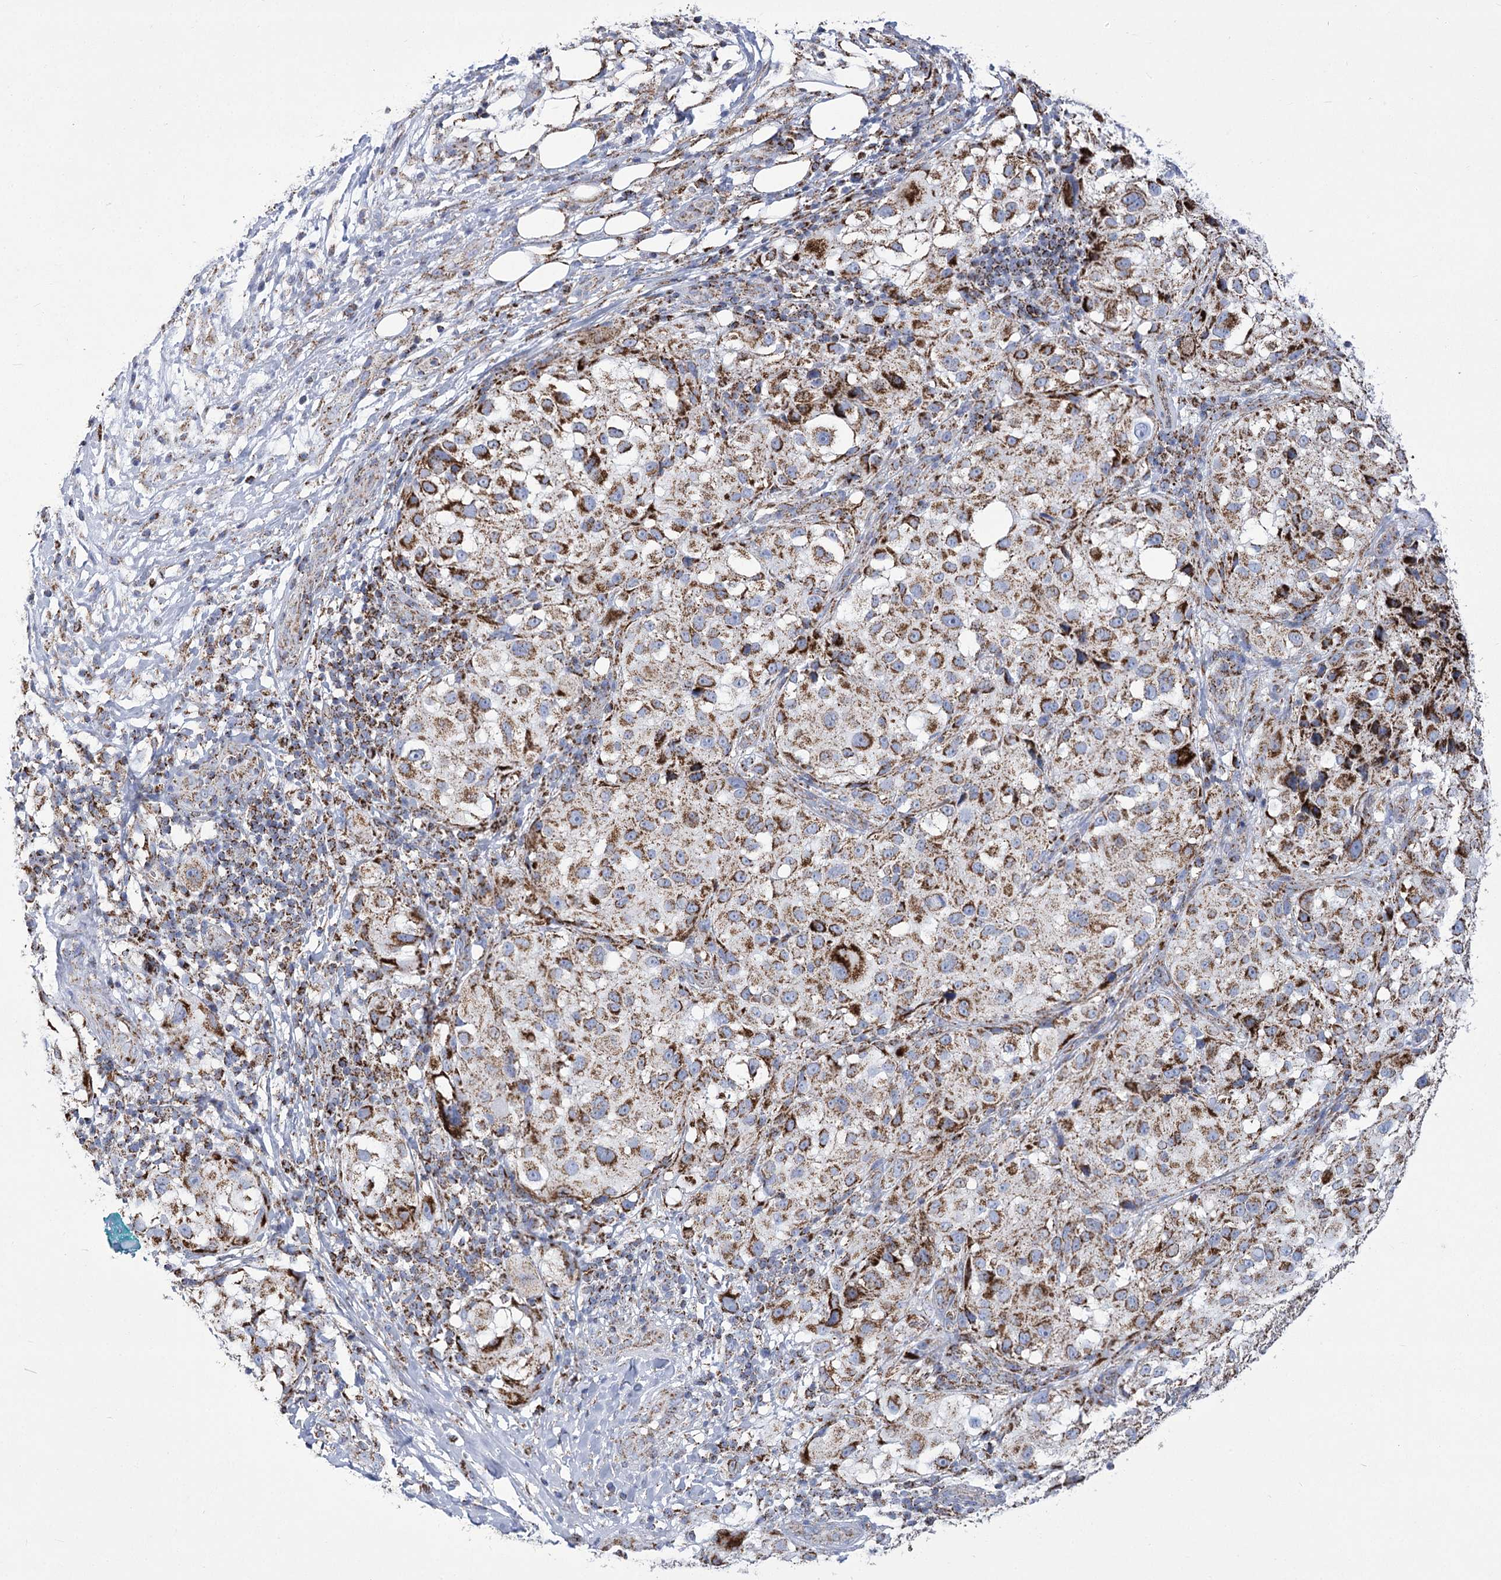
{"staining": {"intensity": "strong", "quantity": ">75%", "location": "cytoplasmic/membranous"}, "tissue": "melanoma", "cell_type": "Tumor cells", "image_type": "cancer", "snomed": [{"axis": "morphology", "description": "Necrosis, NOS"}, {"axis": "morphology", "description": "Malignant melanoma, NOS"}, {"axis": "topography", "description": "Skin"}], "caption": "A brown stain labels strong cytoplasmic/membranous staining of a protein in malignant melanoma tumor cells.", "gene": "PDHB", "patient": {"sex": "female", "age": 87}}